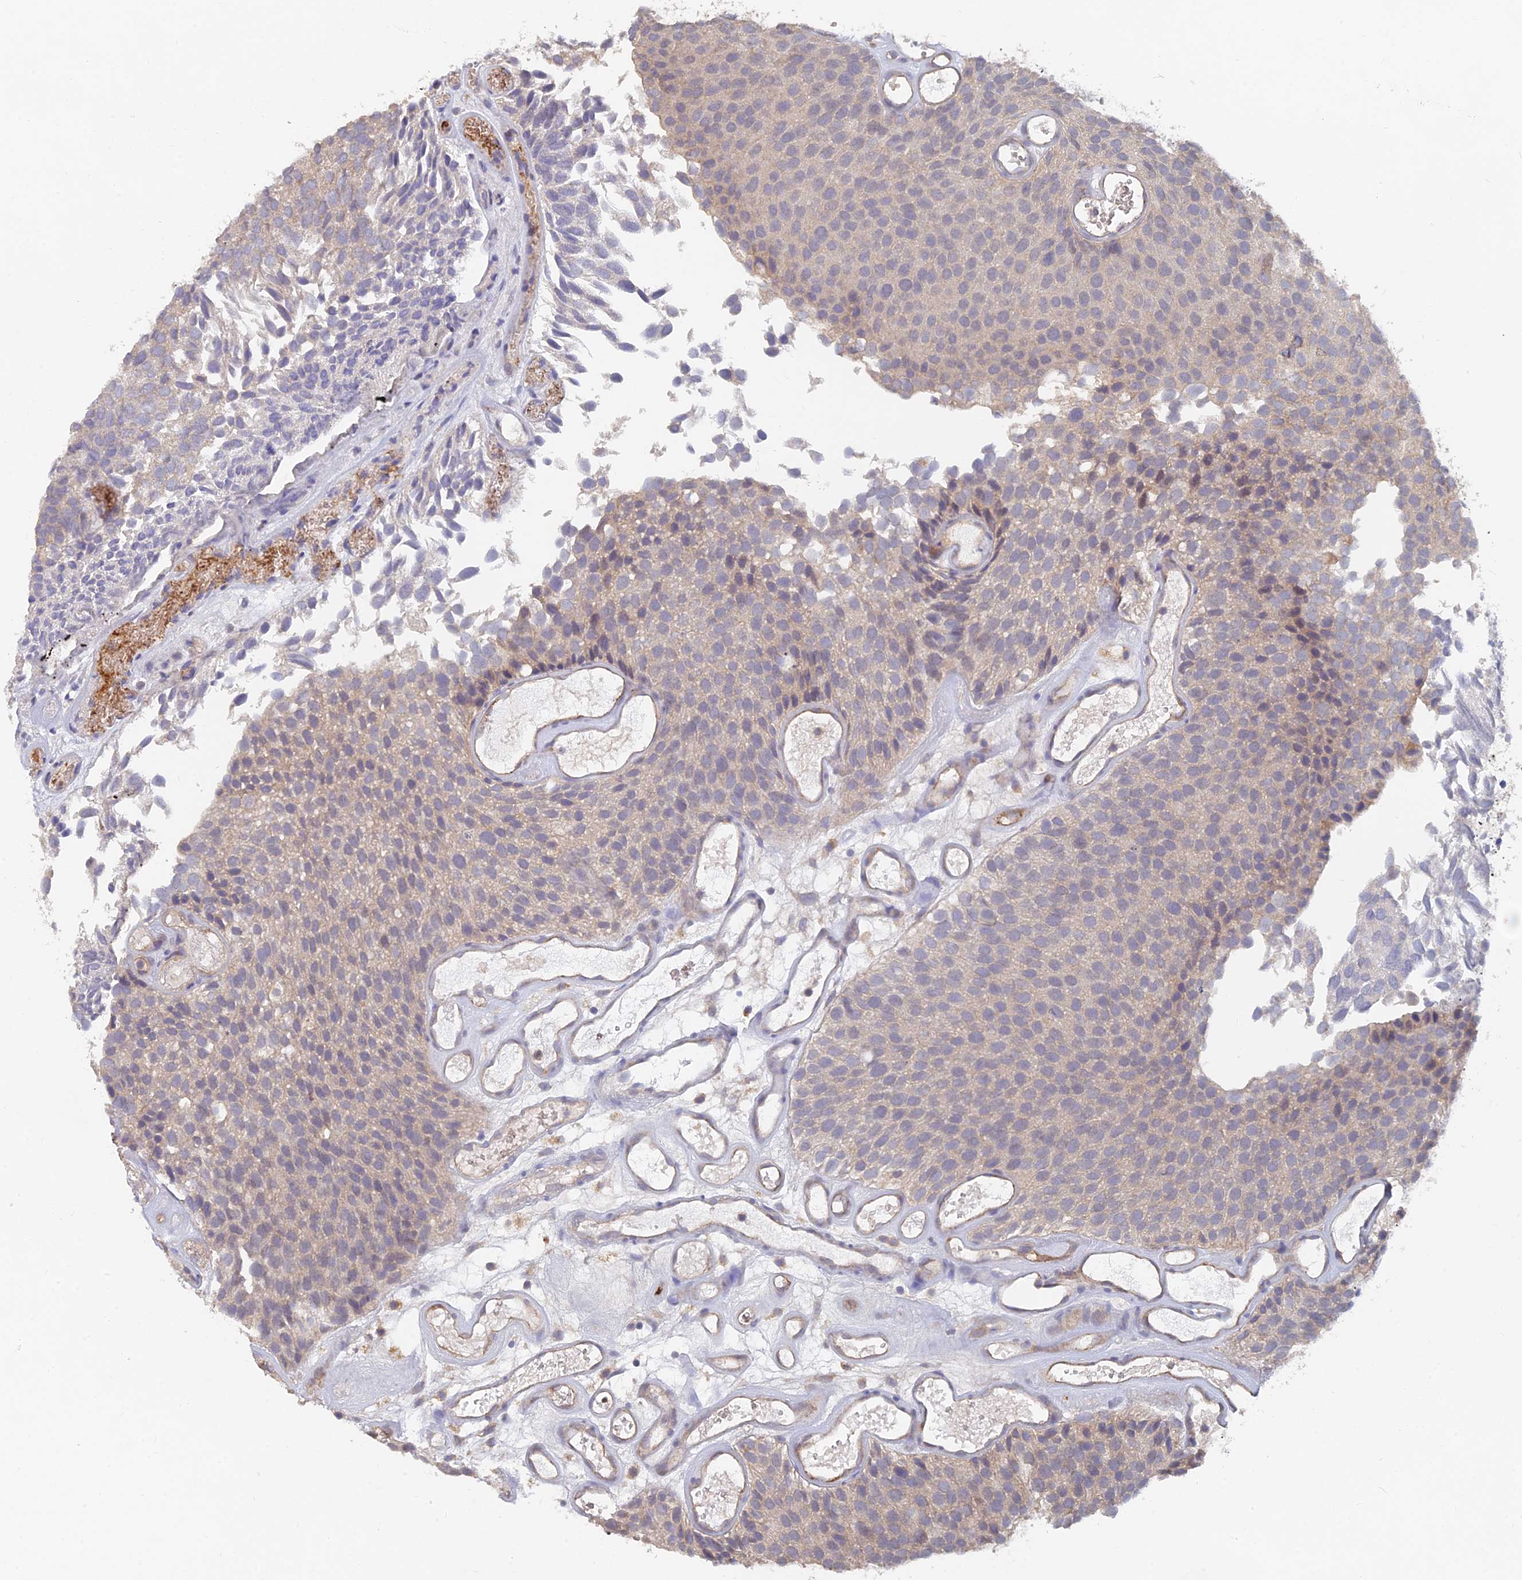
{"staining": {"intensity": "weak", "quantity": "<25%", "location": "cytoplasmic/membranous"}, "tissue": "urothelial cancer", "cell_type": "Tumor cells", "image_type": "cancer", "snomed": [{"axis": "morphology", "description": "Urothelial carcinoma, Low grade"}, {"axis": "topography", "description": "Urinary bladder"}], "caption": "Human low-grade urothelial carcinoma stained for a protein using immunohistochemistry reveals no staining in tumor cells.", "gene": "ARRDC1", "patient": {"sex": "male", "age": 89}}